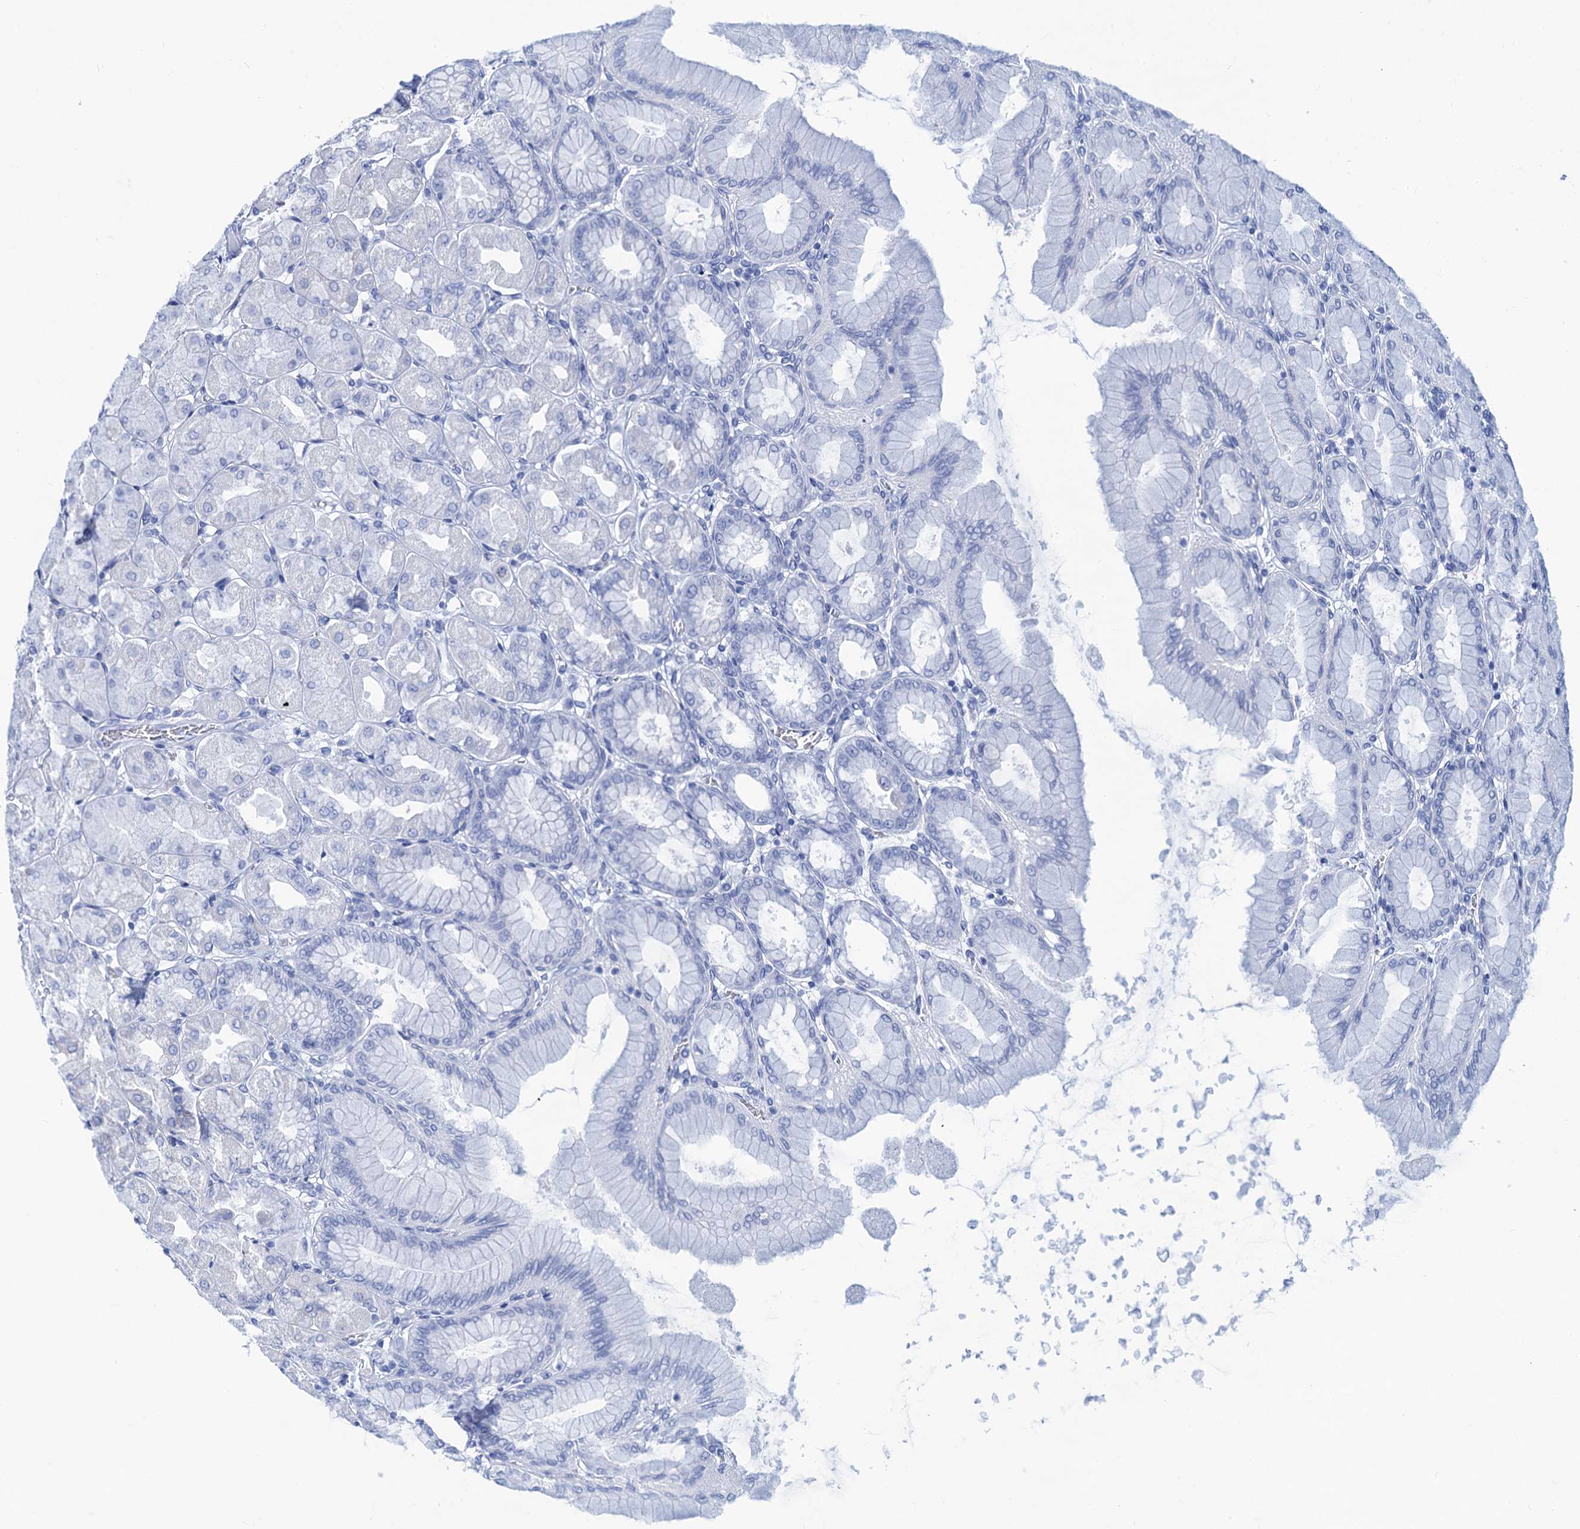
{"staining": {"intensity": "negative", "quantity": "none", "location": "none"}, "tissue": "stomach", "cell_type": "Glandular cells", "image_type": "normal", "snomed": [{"axis": "morphology", "description": "Normal tissue, NOS"}, {"axis": "topography", "description": "Stomach, upper"}], "caption": "An IHC micrograph of unremarkable stomach is shown. There is no staining in glandular cells of stomach. Nuclei are stained in blue.", "gene": "CABYR", "patient": {"sex": "female", "age": 56}}